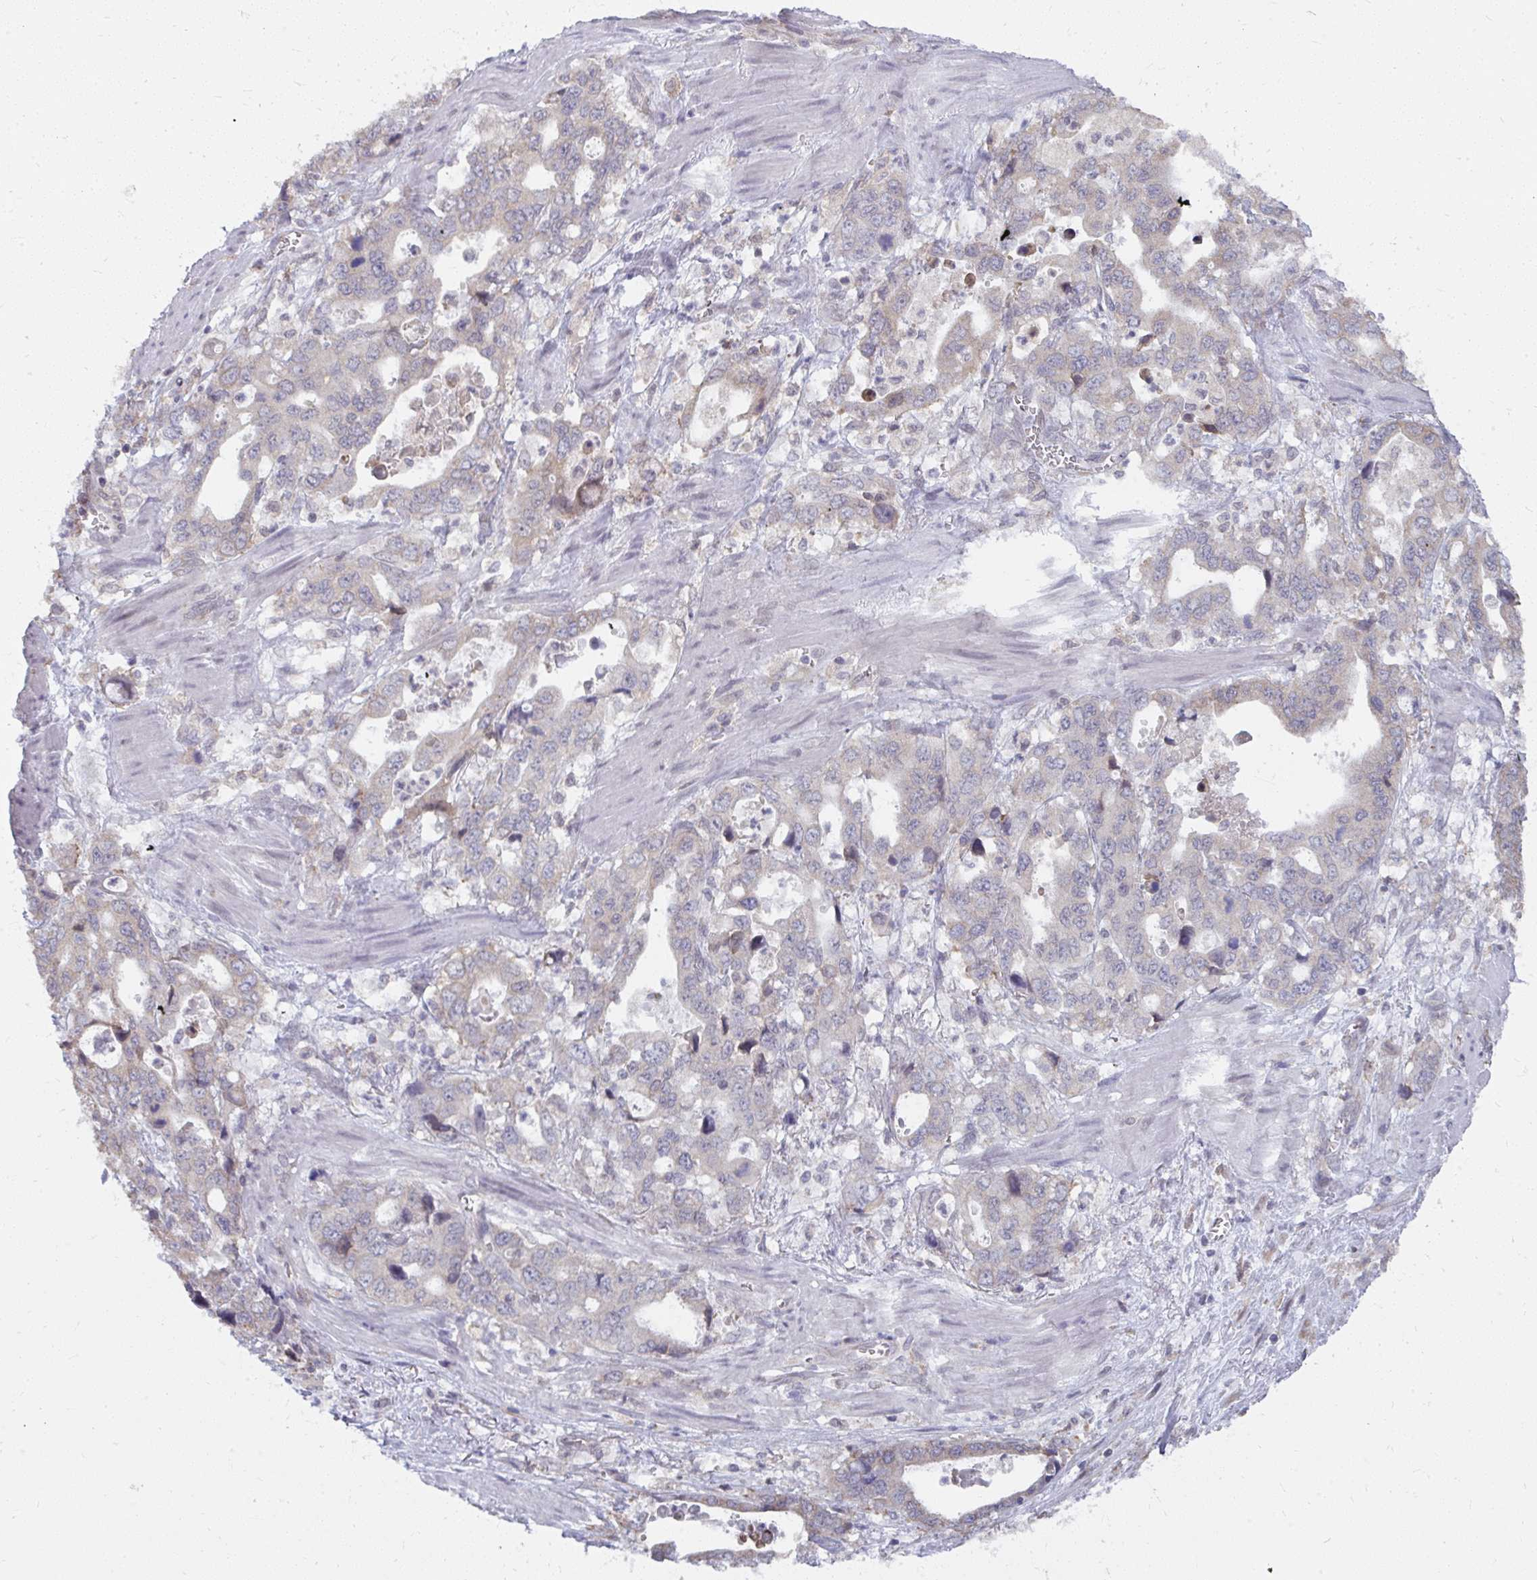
{"staining": {"intensity": "negative", "quantity": "none", "location": "none"}, "tissue": "stomach cancer", "cell_type": "Tumor cells", "image_type": "cancer", "snomed": [{"axis": "morphology", "description": "Adenocarcinoma, NOS"}, {"axis": "topography", "description": "Stomach, upper"}], "caption": "Human stomach cancer (adenocarcinoma) stained for a protein using immunohistochemistry demonstrates no positivity in tumor cells.", "gene": "NMNAT1", "patient": {"sex": "male", "age": 74}}